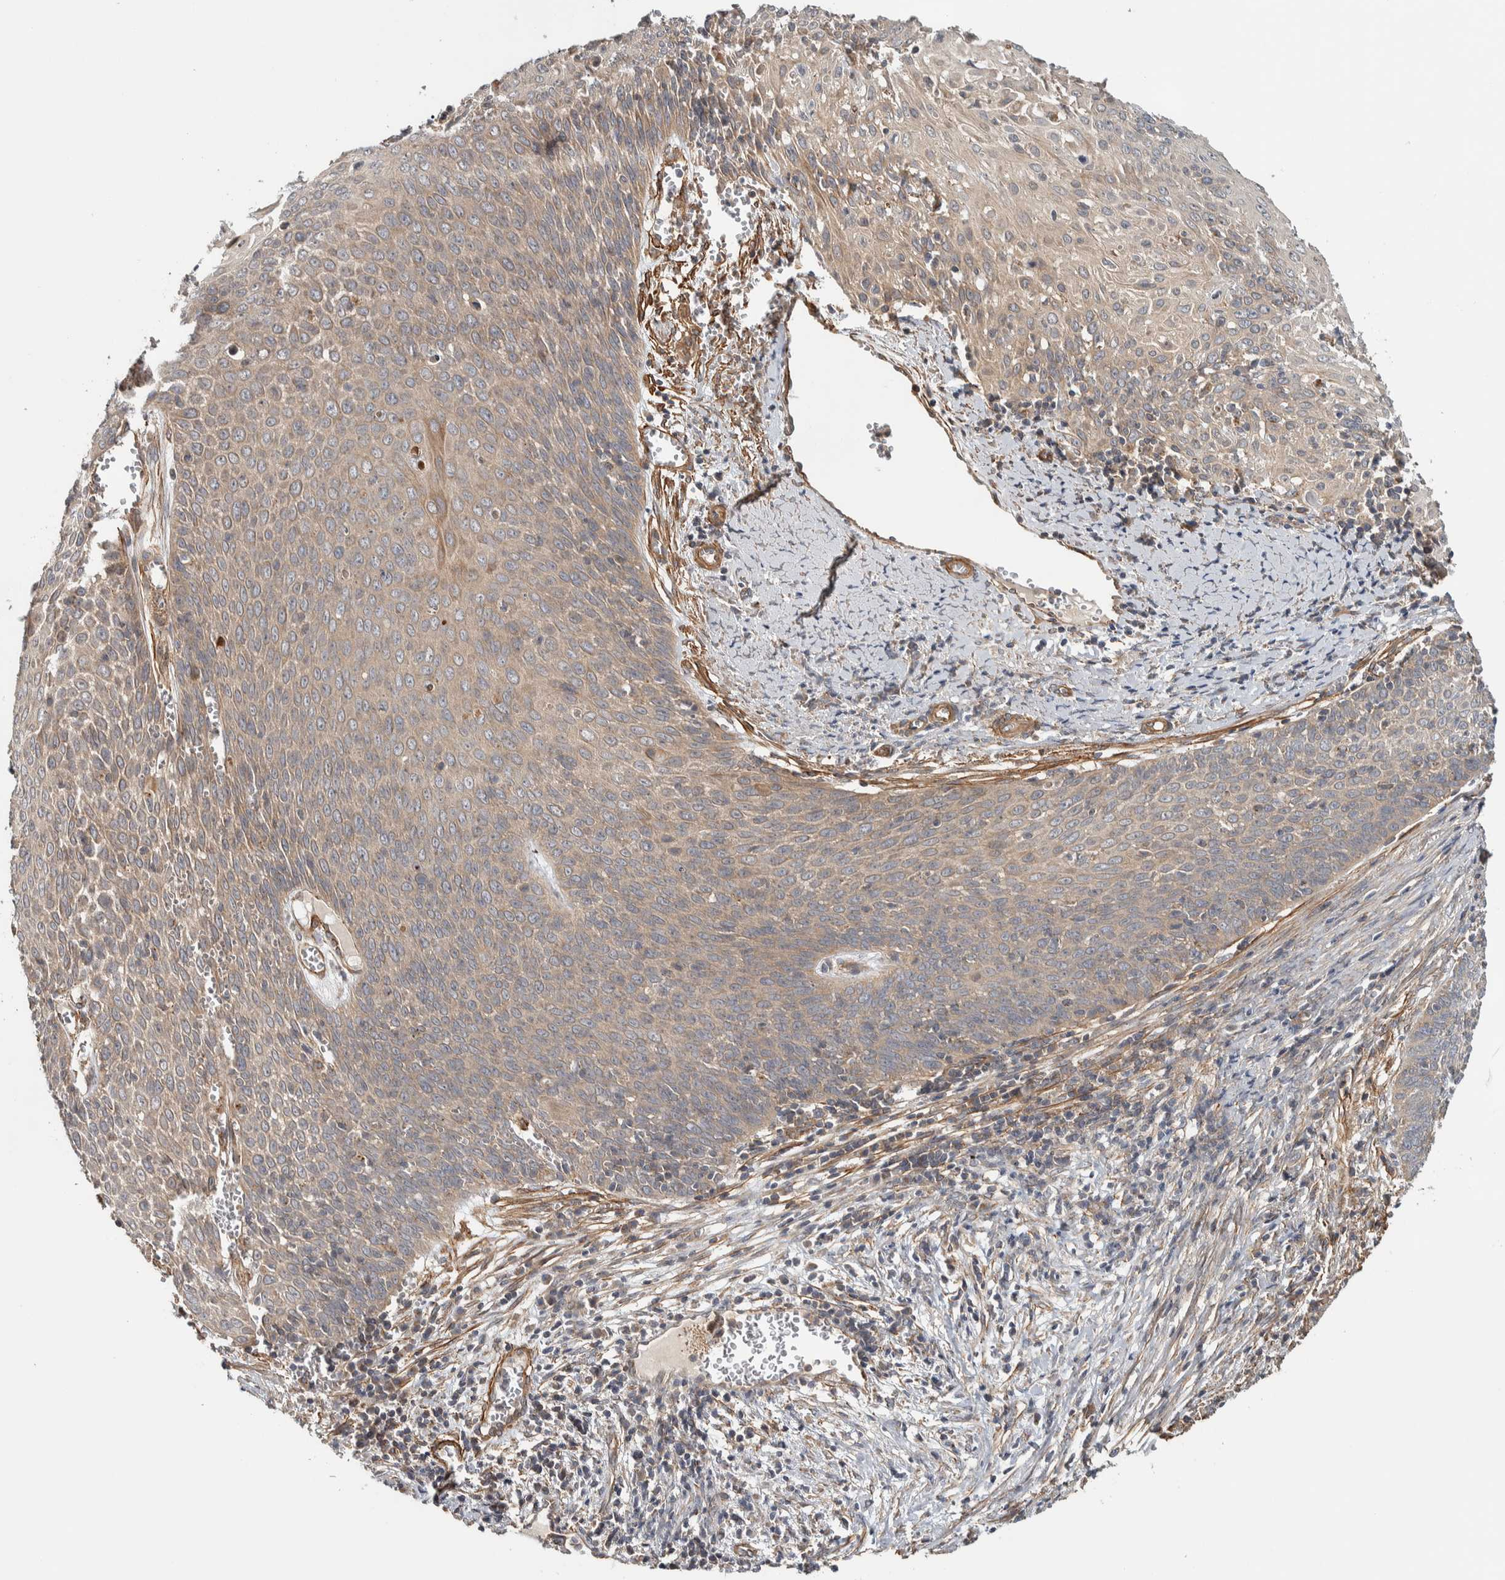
{"staining": {"intensity": "weak", "quantity": "25%-75%", "location": "cytoplasmic/membranous"}, "tissue": "cervical cancer", "cell_type": "Tumor cells", "image_type": "cancer", "snomed": [{"axis": "morphology", "description": "Squamous cell carcinoma, NOS"}, {"axis": "topography", "description": "Cervix"}], "caption": "Weak cytoplasmic/membranous positivity is seen in about 25%-75% of tumor cells in cervical cancer (squamous cell carcinoma). Immunohistochemistry stains the protein in brown and the nuclei are stained blue.", "gene": "TBC1D31", "patient": {"sex": "female", "age": 39}}